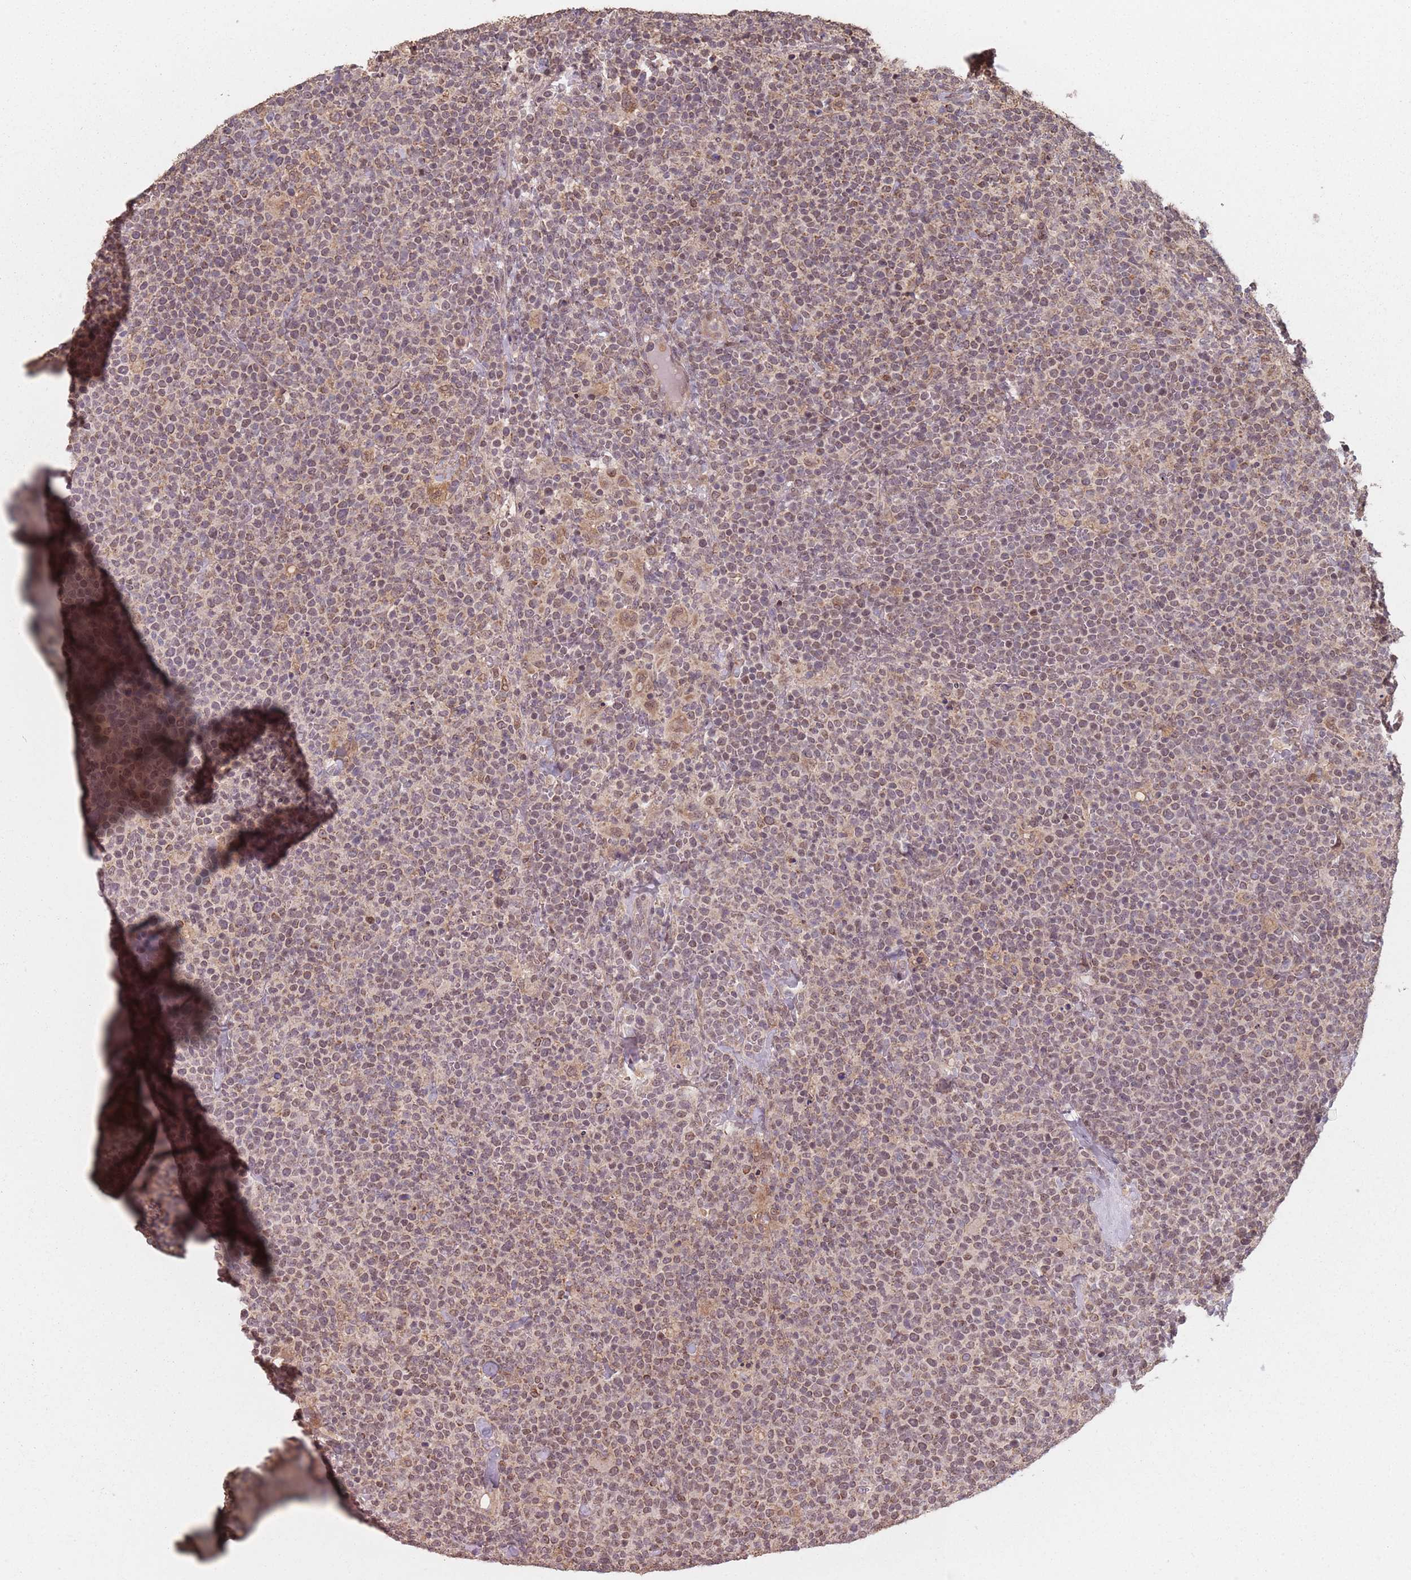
{"staining": {"intensity": "weak", "quantity": ">75%", "location": "cytoplasmic/membranous,nuclear"}, "tissue": "lymphoma", "cell_type": "Tumor cells", "image_type": "cancer", "snomed": [{"axis": "morphology", "description": "Malignant lymphoma, non-Hodgkin's type, High grade"}, {"axis": "topography", "description": "Lymph node"}], "caption": "DAB (3,3'-diaminobenzidine) immunohistochemical staining of lymphoma displays weak cytoplasmic/membranous and nuclear protein positivity in approximately >75% of tumor cells.", "gene": "VPS52", "patient": {"sex": "male", "age": 61}}